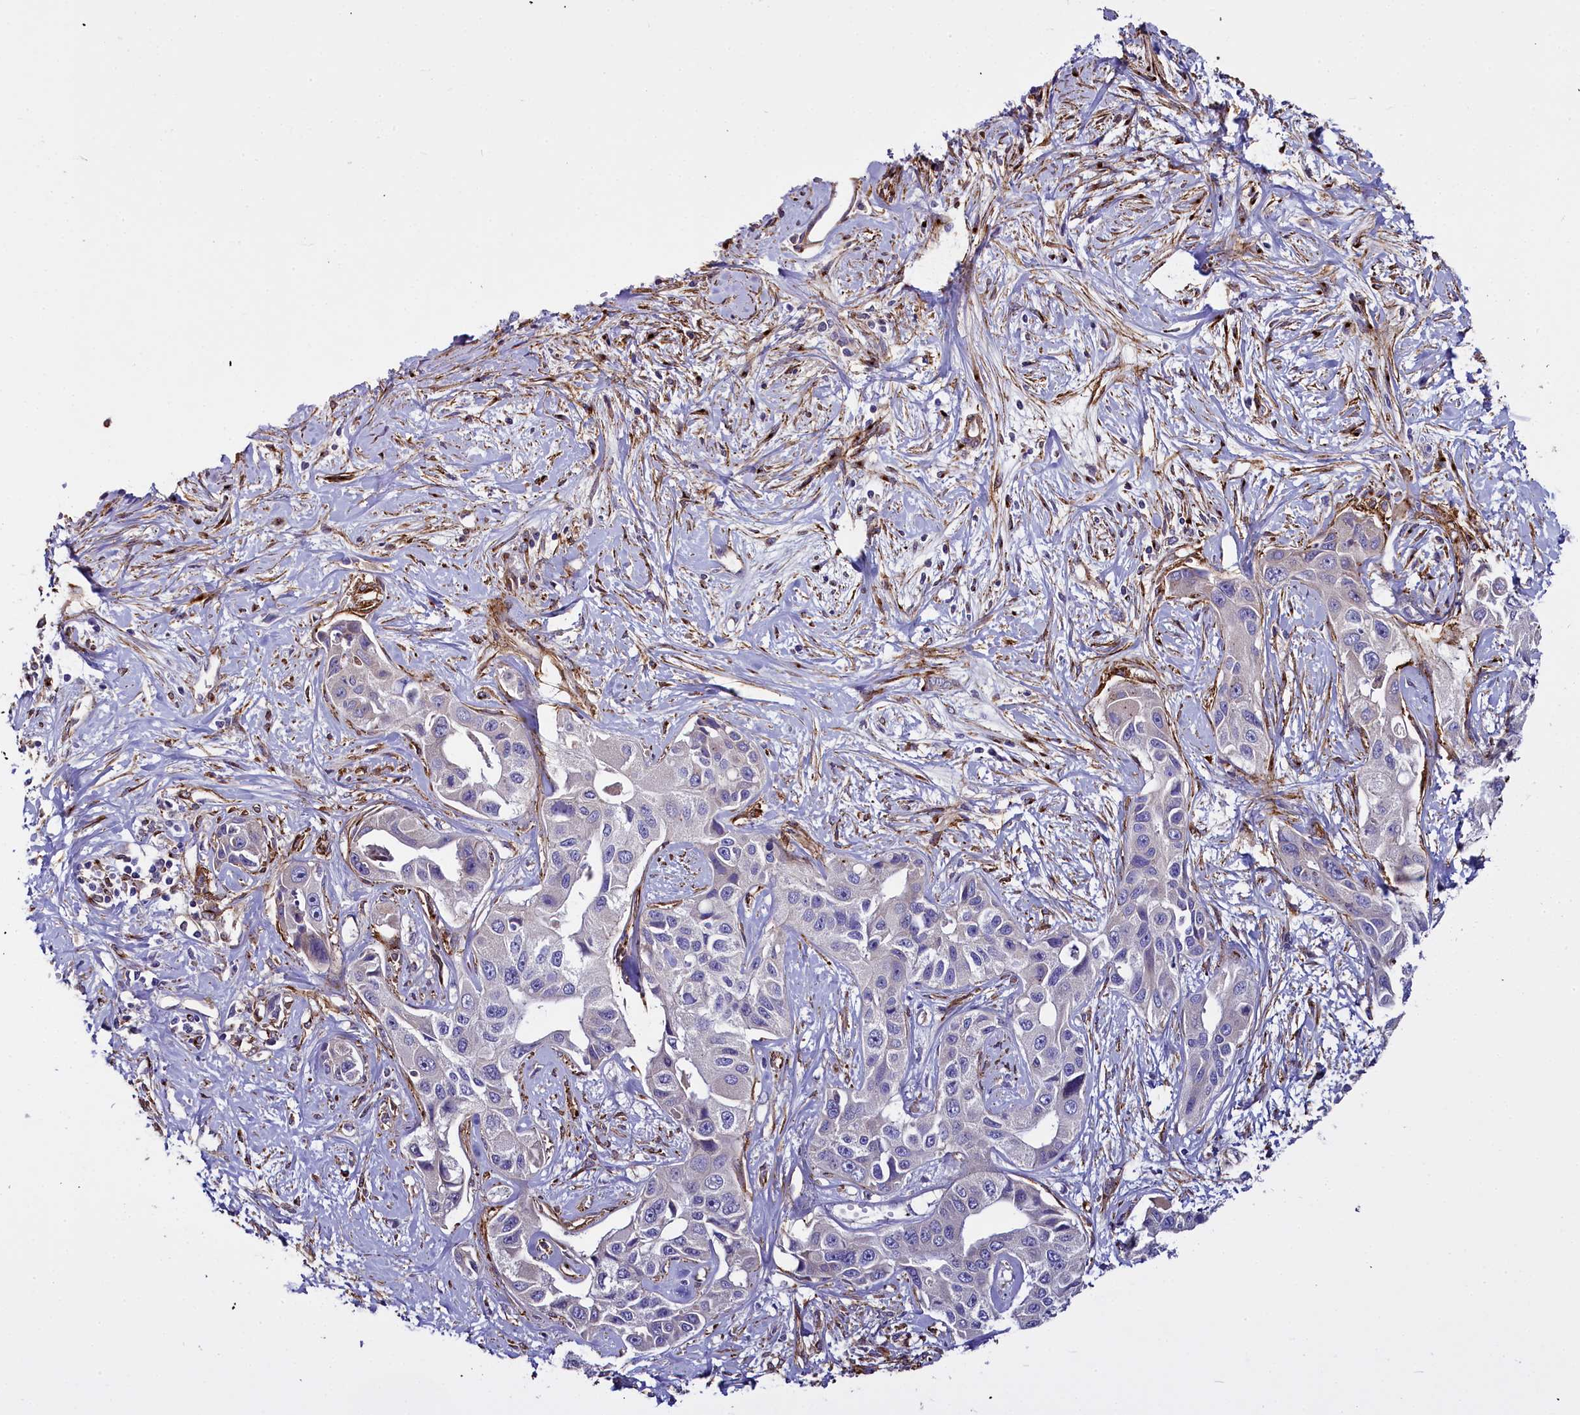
{"staining": {"intensity": "negative", "quantity": "none", "location": "none"}, "tissue": "liver cancer", "cell_type": "Tumor cells", "image_type": "cancer", "snomed": [{"axis": "morphology", "description": "Cholangiocarcinoma"}, {"axis": "topography", "description": "Liver"}], "caption": "The histopathology image shows no significant expression in tumor cells of liver cancer. (Brightfield microscopy of DAB (3,3'-diaminobenzidine) immunohistochemistry (IHC) at high magnification).", "gene": "MRC2", "patient": {"sex": "male", "age": 59}}